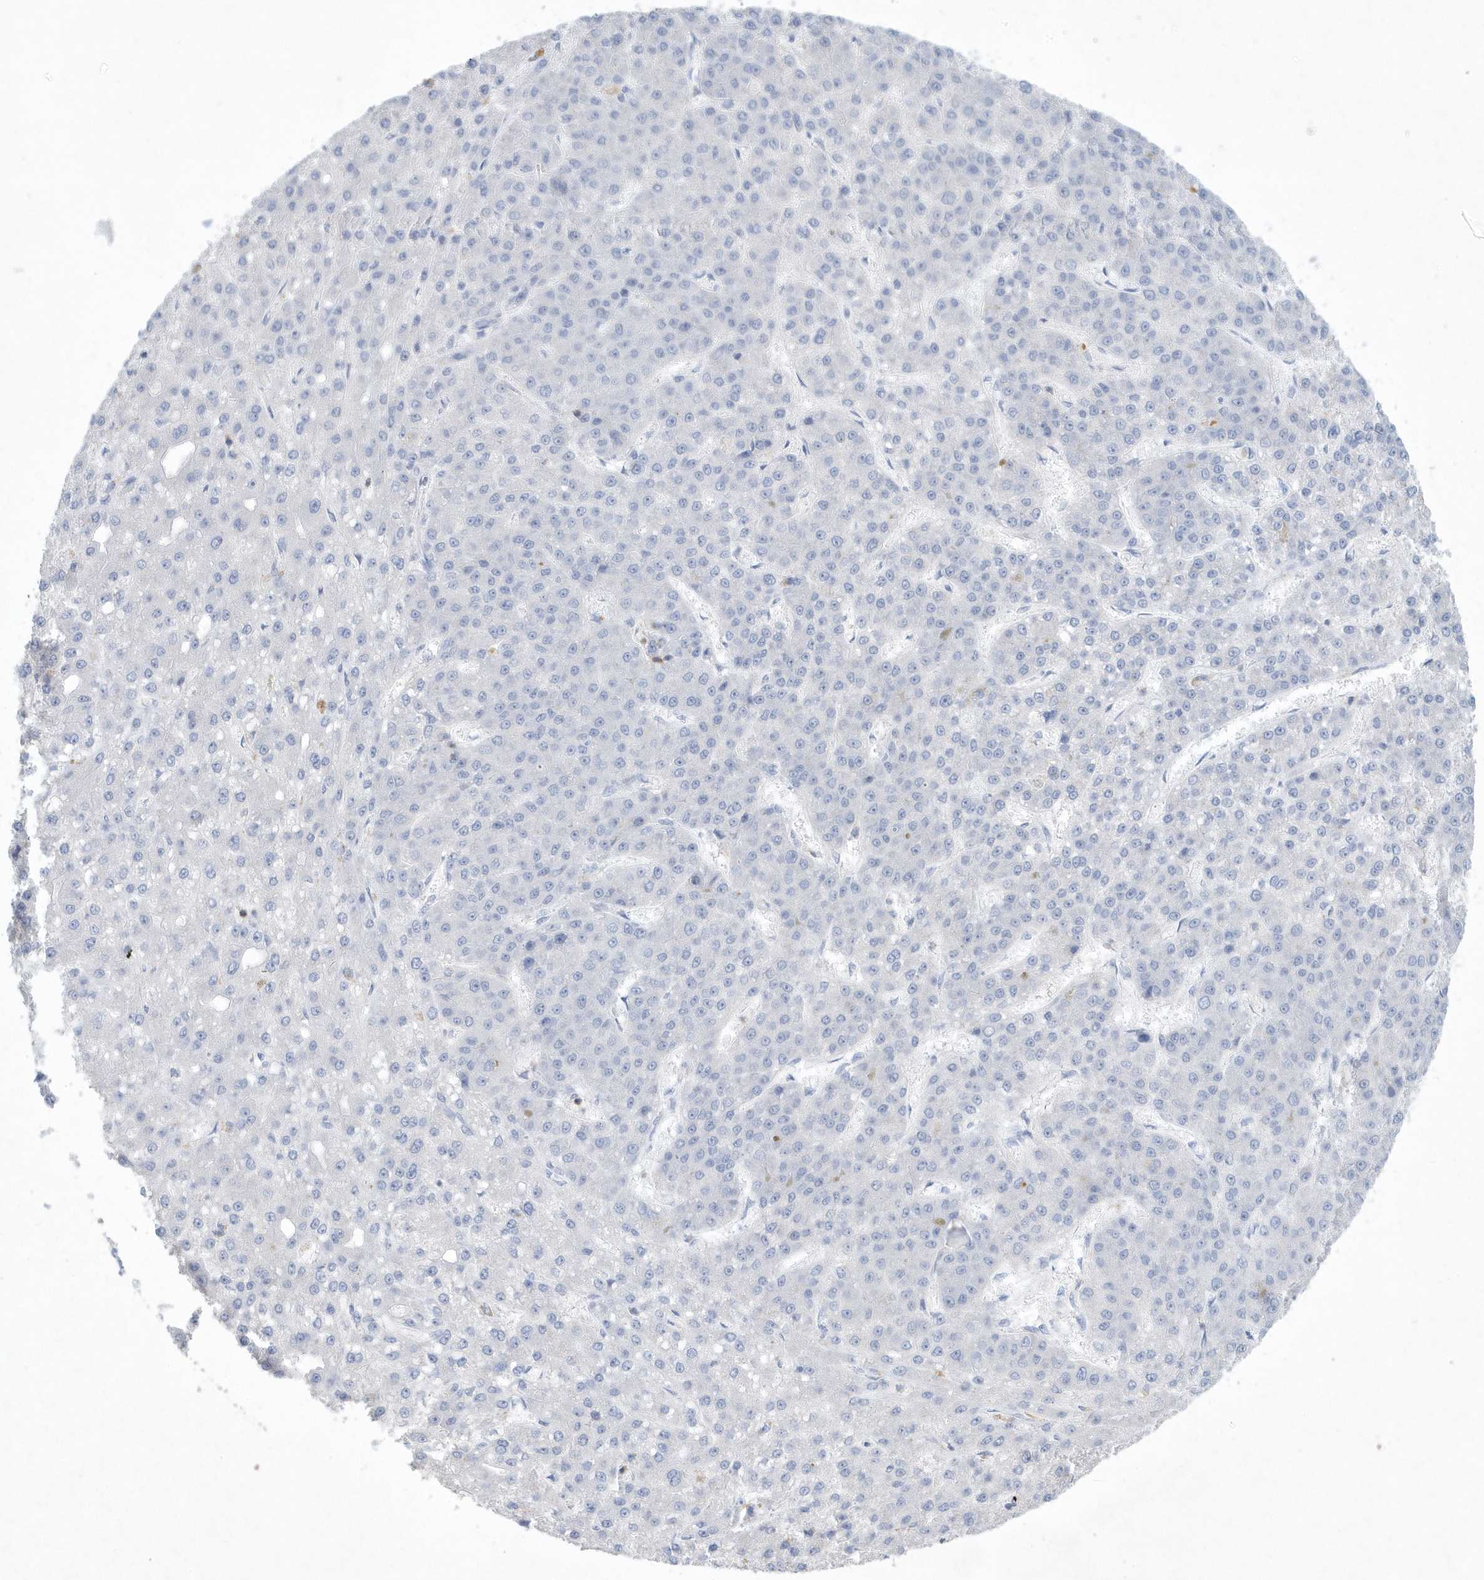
{"staining": {"intensity": "negative", "quantity": "none", "location": "none"}, "tissue": "liver cancer", "cell_type": "Tumor cells", "image_type": "cancer", "snomed": [{"axis": "morphology", "description": "Carcinoma, Hepatocellular, NOS"}, {"axis": "topography", "description": "Liver"}], "caption": "DAB immunohistochemical staining of liver hepatocellular carcinoma displays no significant expression in tumor cells. (Immunohistochemistry, brightfield microscopy, high magnification).", "gene": "PSD4", "patient": {"sex": "male", "age": 67}}